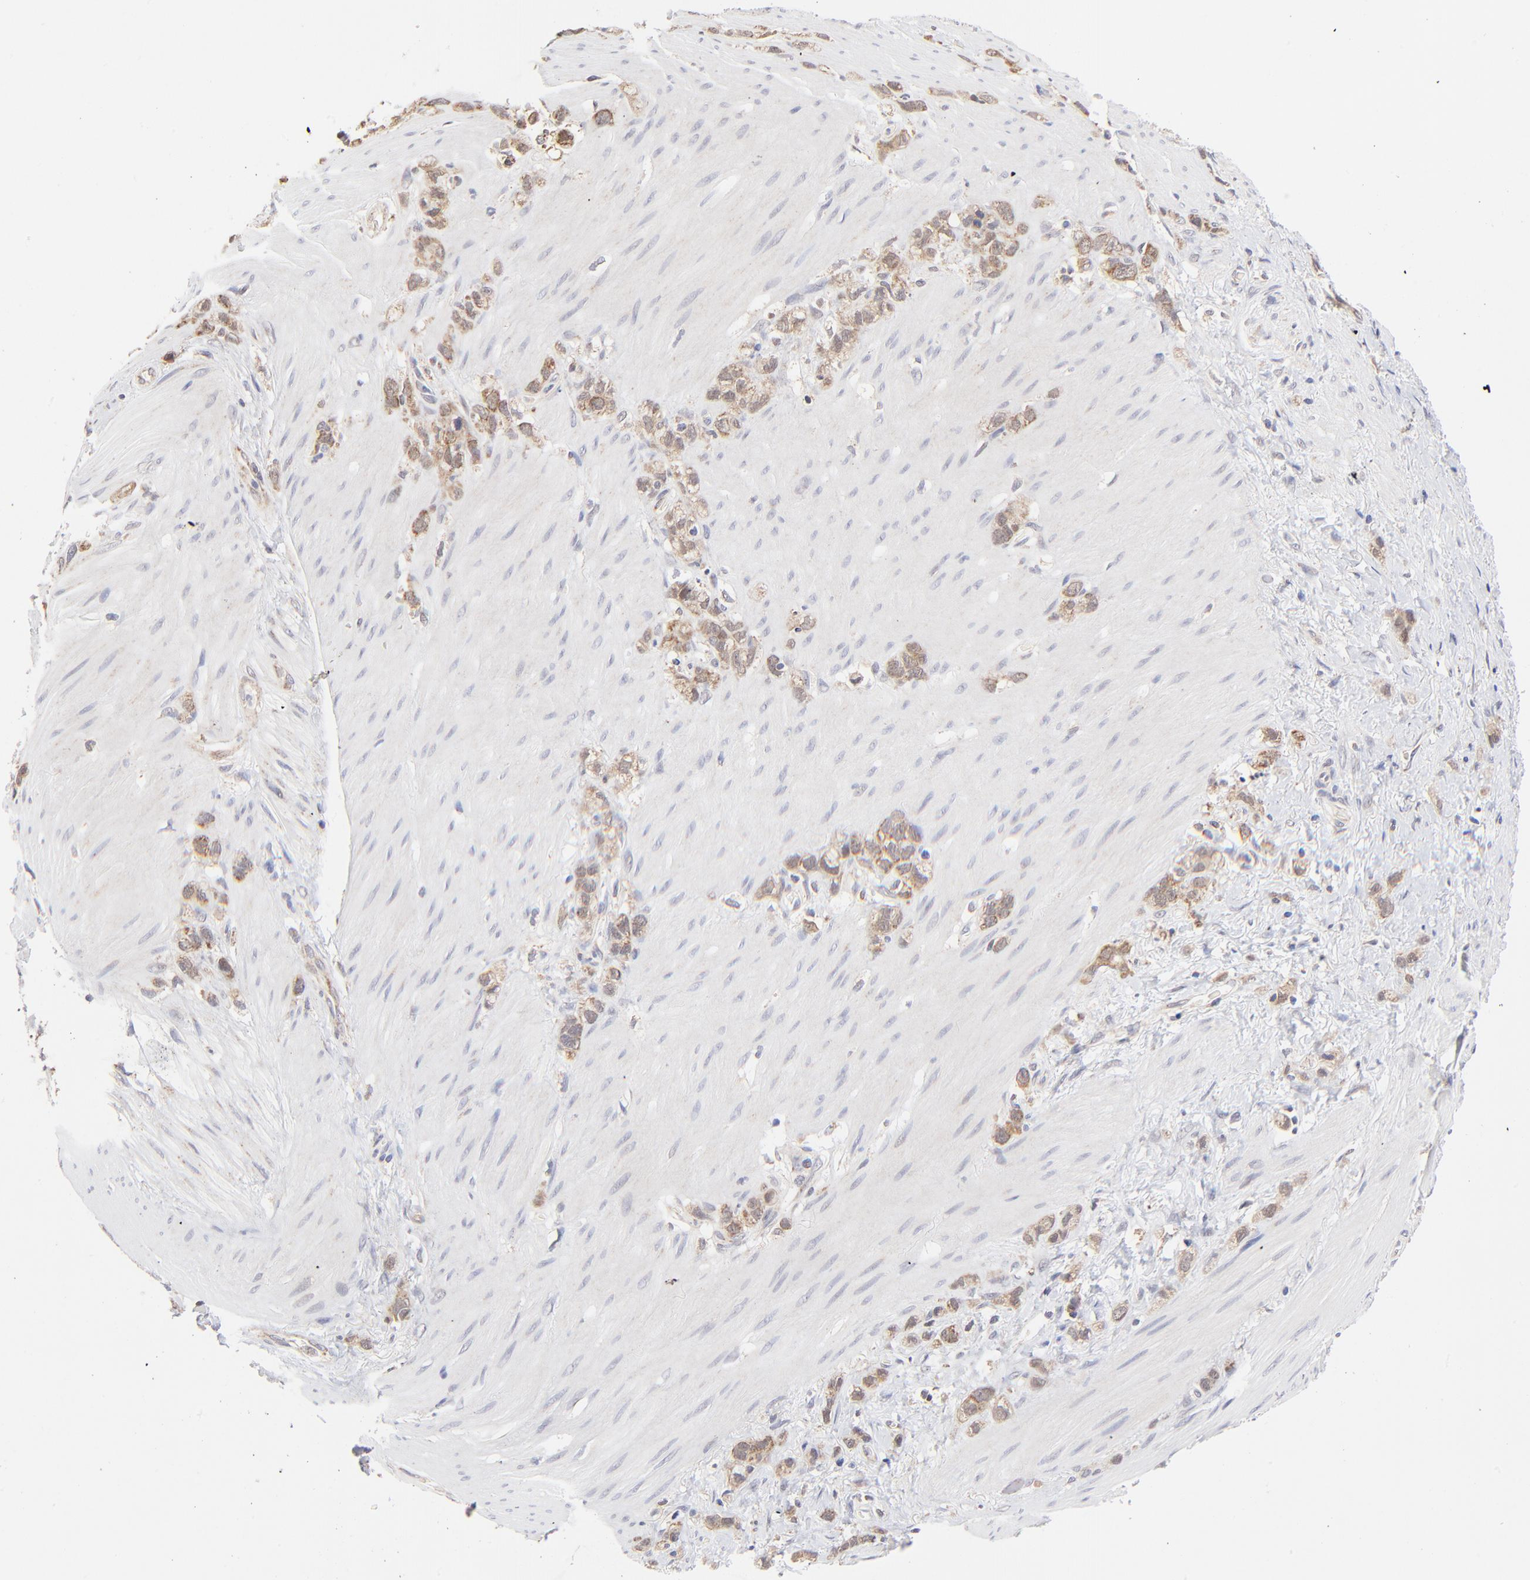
{"staining": {"intensity": "moderate", "quantity": "25%-75%", "location": "cytoplasmic/membranous"}, "tissue": "stomach cancer", "cell_type": "Tumor cells", "image_type": "cancer", "snomed": [{"axis": "morphology", "description": "Normal tissue, NOS"}, {"axis": "morphology", "description": "Adenocarcinoma, NOS"}, {"axis": "morphology", "description": "Adenocarcinoma, High grade"}, {"axis": "topography", "description": "Stomach, upper"}, {"axis": "topography", "description": "Stomach"}], "caption": "Adenocarcinoma (stomach) stained with a brown dye demonstrates moderate cytoplasmic/membranous positive positivity in about 25%-75% of tumor cells.", "gene": "FBXL12", "patient": {"sex": "female", "age": 65}}